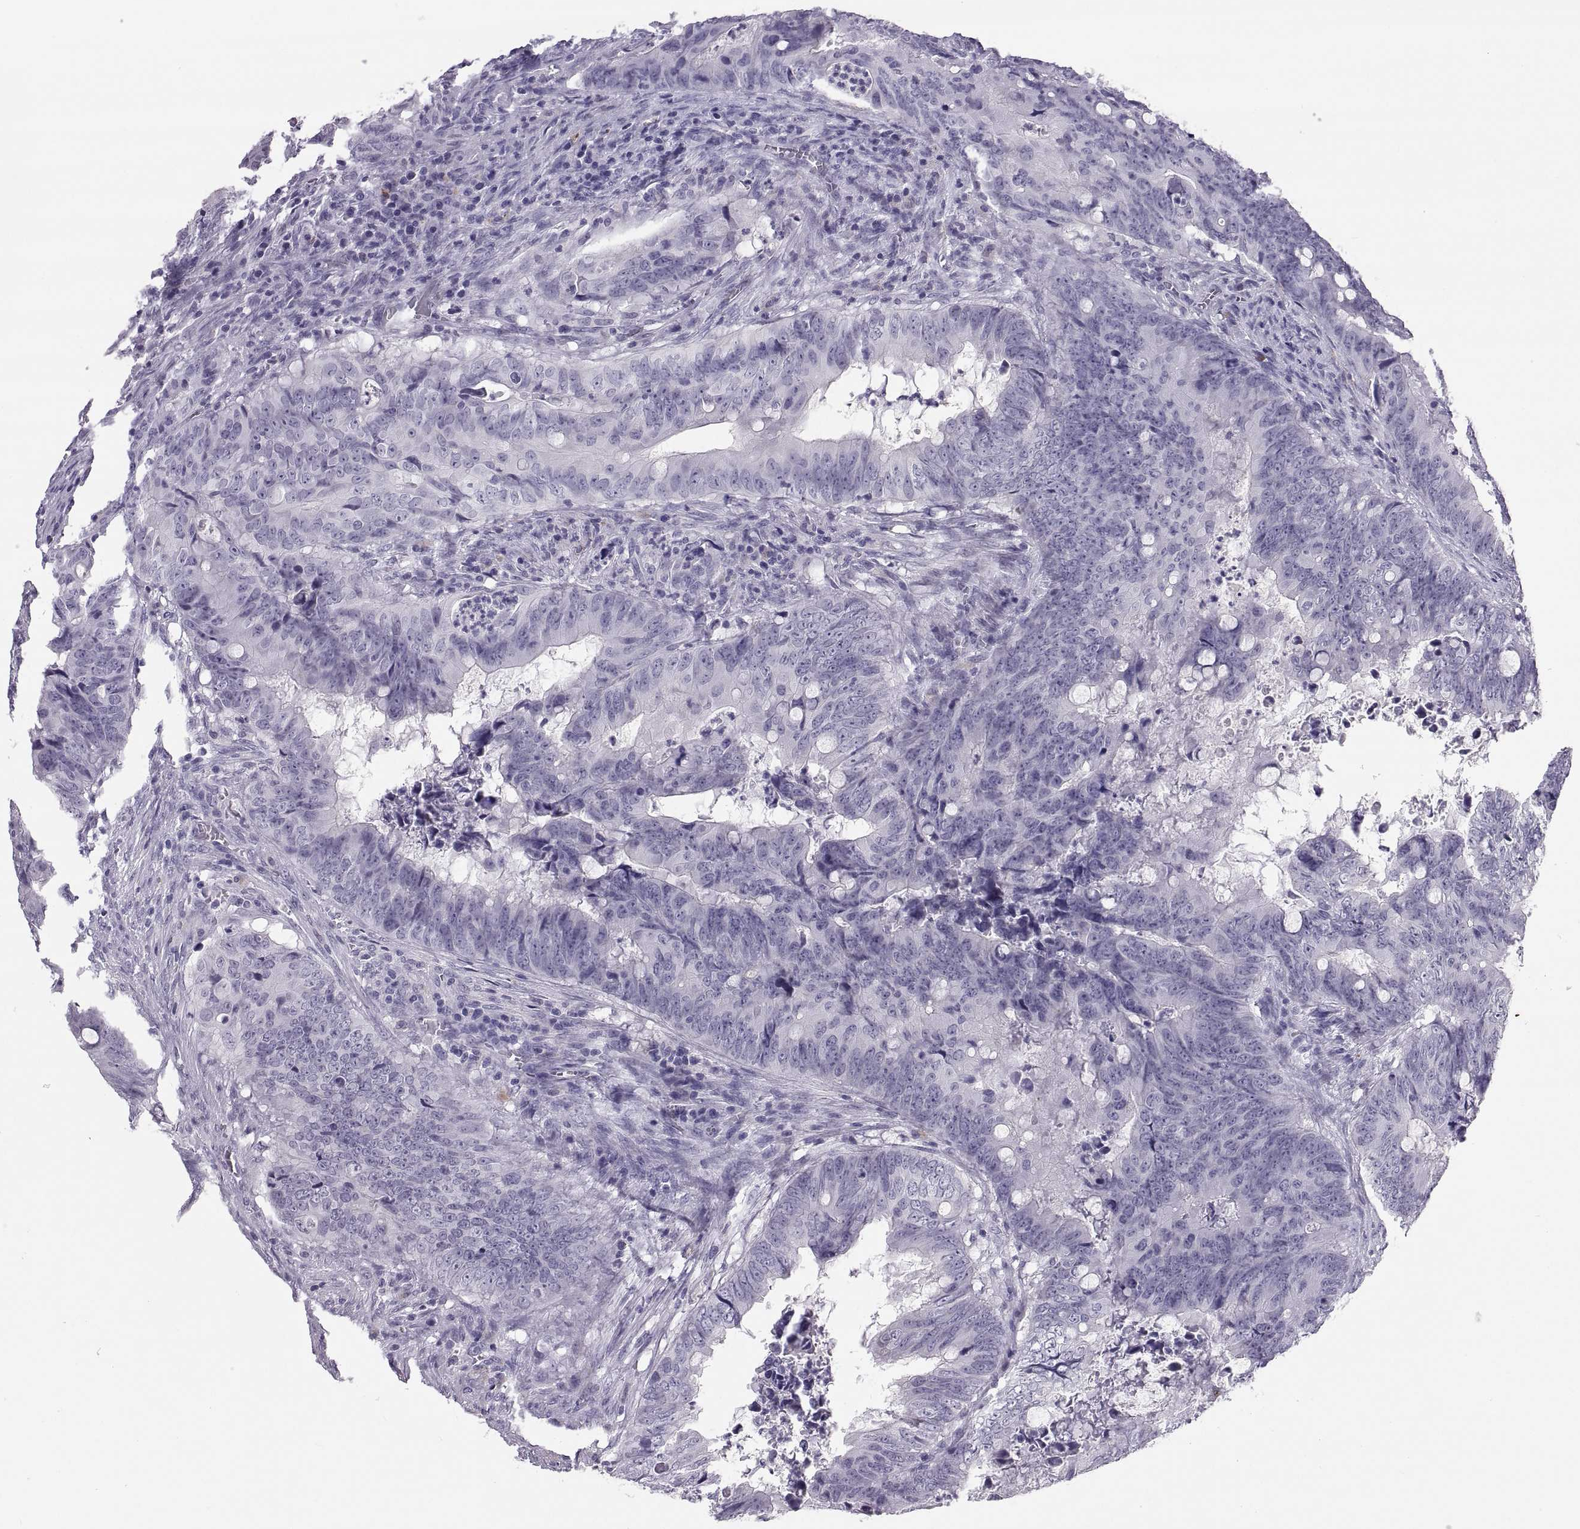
{"staining": {"intensity": "negative", "quantity": "none", "location": "none"}, "tissue": "colorectal cancer", "cell_type": "Tumor cells", "image_type": "cancer", "snomed": [{"axis": "morphology", "description": "Adenocarcinoma, NOS"}, {"axis": "topography", "description": "Colon"}], "caption": "IHC photomicrograph of neoplastic tissue: colorectal cancer stained with DAB (3,3'-diaminobenzidine) demonstrates no significant protein staining in tumor cells.", "gene": "QRICH2", "patient": {"sex": "female", "age": 82}}